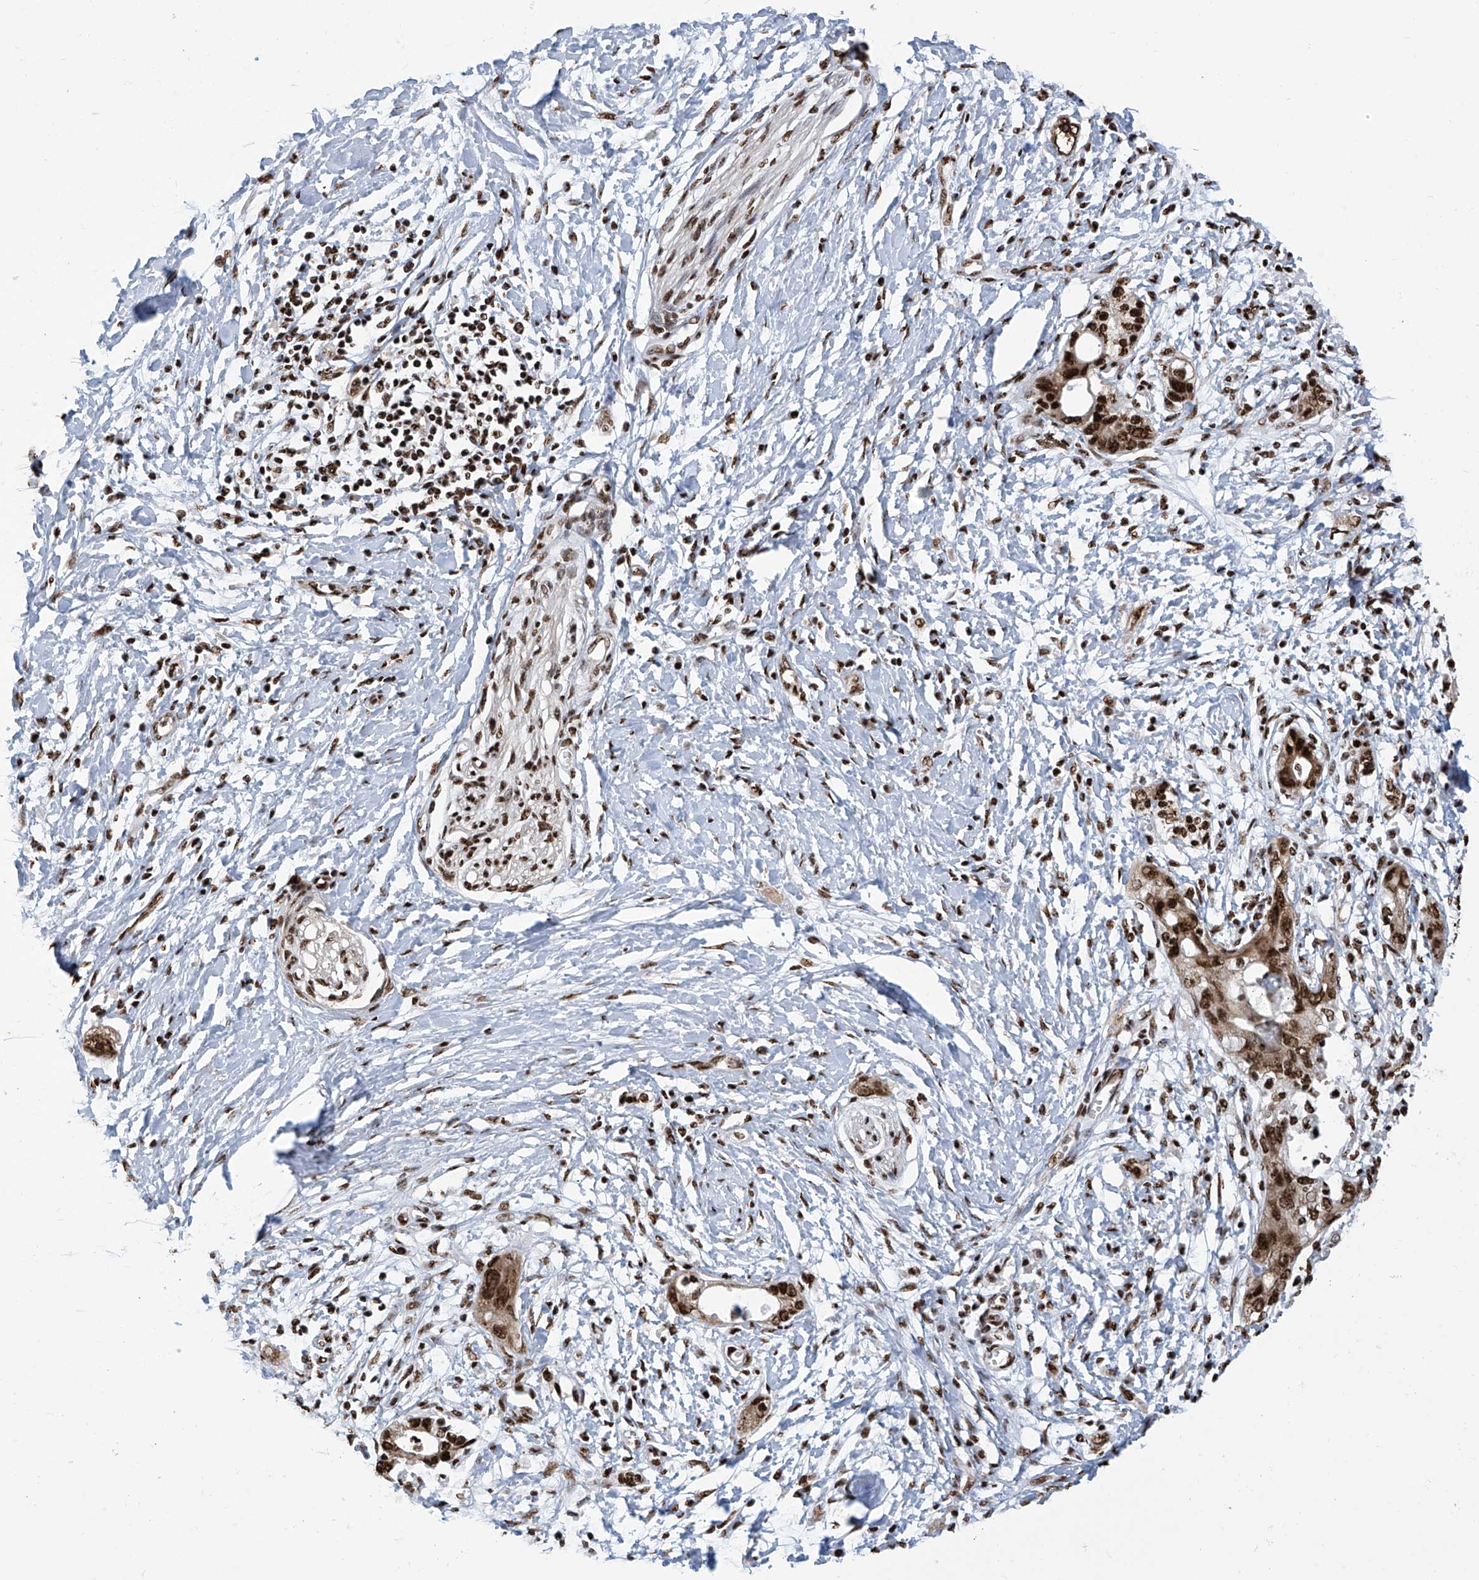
{"staining": {"intensity": "strong", "quantity": ">75%", "location": "cytoplasmic/membranous,nuclear"}, "tissue": "pancreatic cancer", "cell_type": "Tumor cells", "image_type": "cancer", "snomed": [{"axis": "morphology", "description": "Normal tissue, NOS"}, {"axis": "morphology", "description": "Adenocarcinoma, NOS"}, {"axis": "topography", "description": "Pancreas"}, {"axis": "topography", "description": "Peripheral nerve tissue"}], "caption": "Immunohistochemistry (IHC) image of neoplastic tissue: pancreatic adenocarcinoma stained using immunohistochemistry displays high levels of strong protein expression localized specifically in the cytoplasmic/membranous and nuclear of tumor cells, appearing as a cytoplasmic/membranous and nuclear brown color.", "gene": "APLF", "patient": {"sex": "male", "age": 59}}